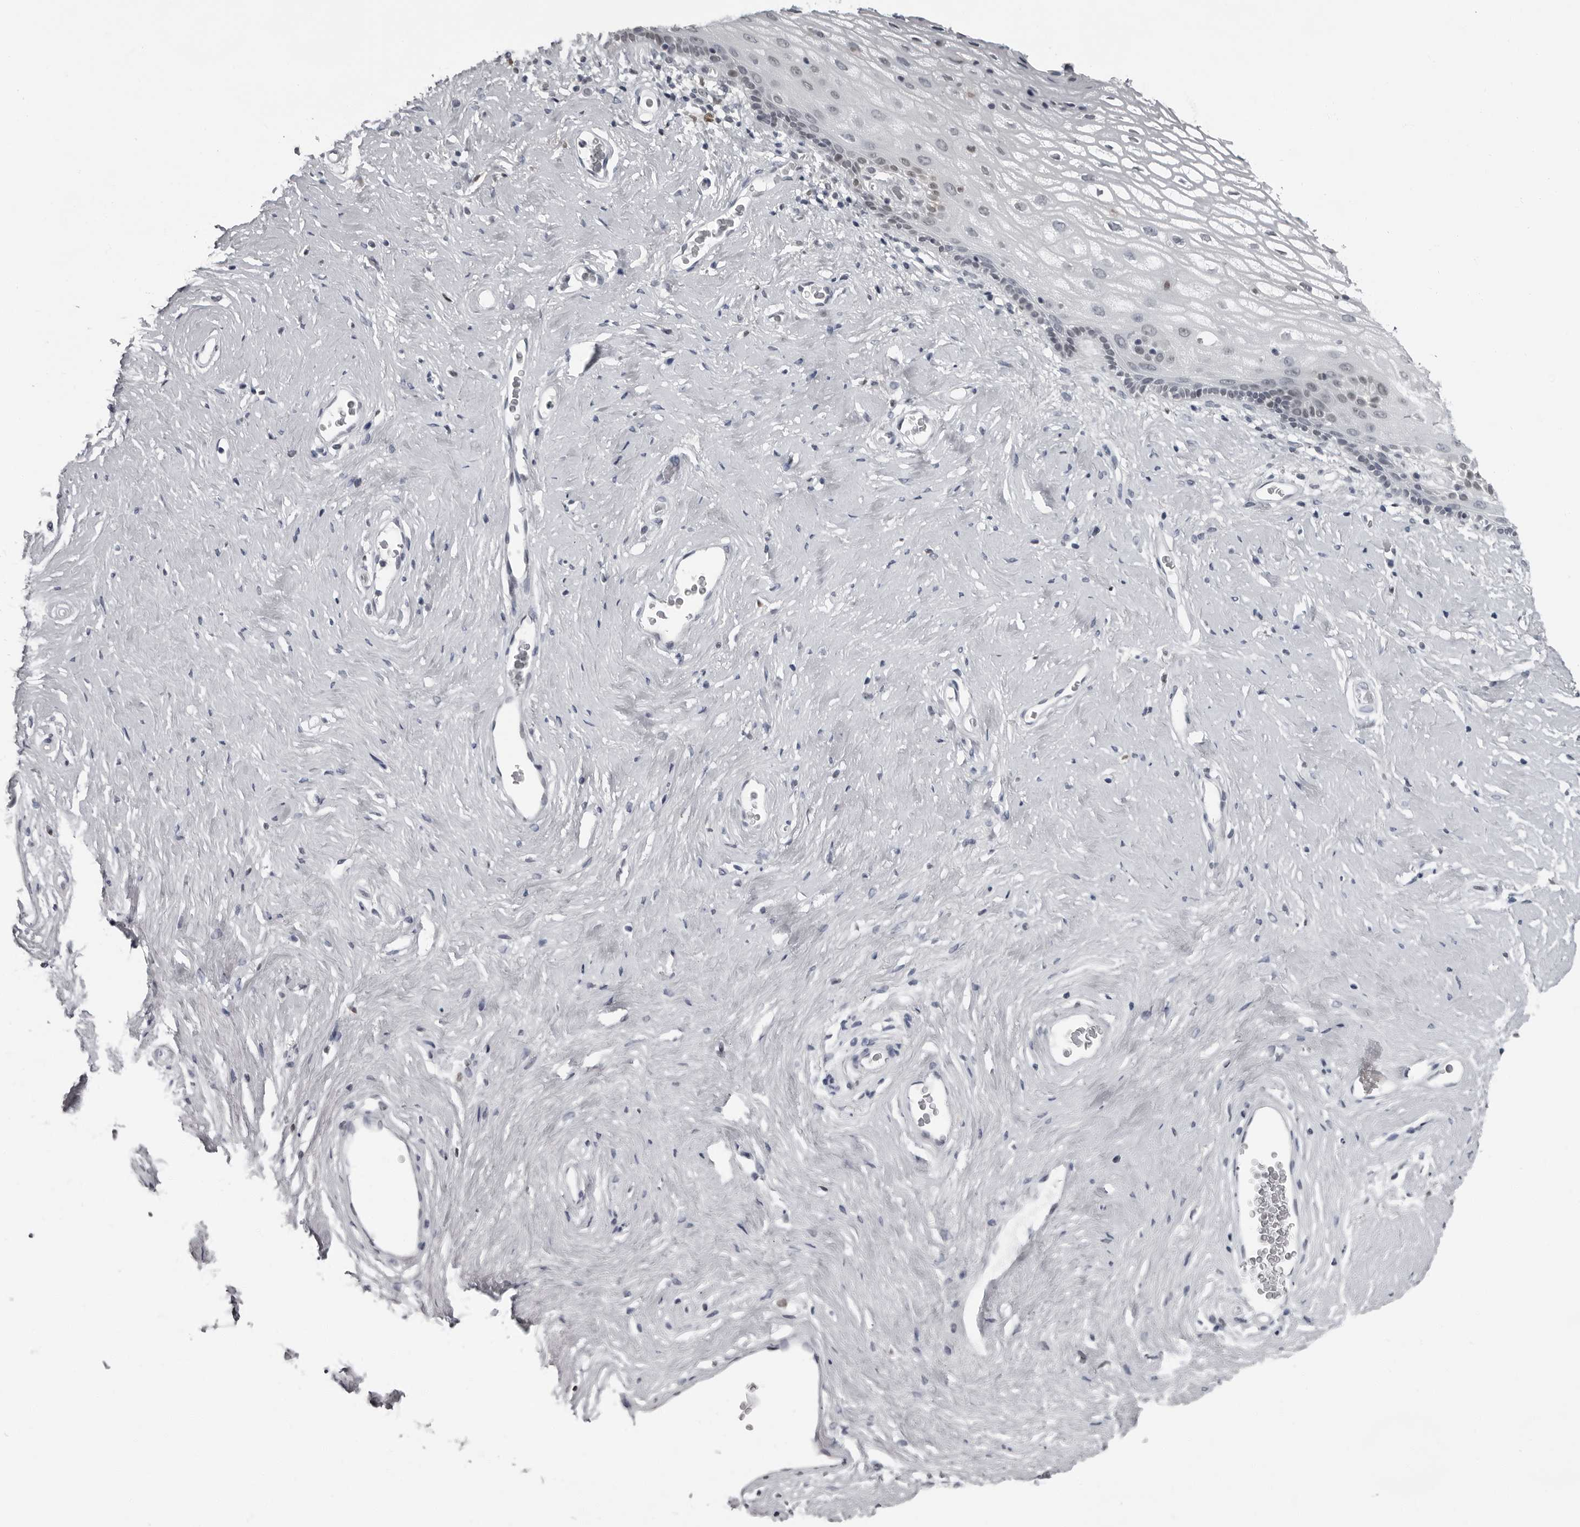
{"staining": {"intensity": "negative", "quantity": "none", "location": "none"}, "tissue": "vagina", "cell_type": "Squamous epithelial cells", "image_type": "normal", "snomed": [{"axis": "morphology", "description": "Normal tissue, NOS"}, {"axis": "morphology", "description": "Adenocarcinoma, NOS"}, {"axis": "topography", "description": "Rectum"}, {"axis": "topography", "description": "Vagina"}], "caption": "Micrograph shows no protein expression in squamous epithelial cells of unremarkable vagina.", "gene": "LZIC", "patient": {"sex": "female", "age": 71}}